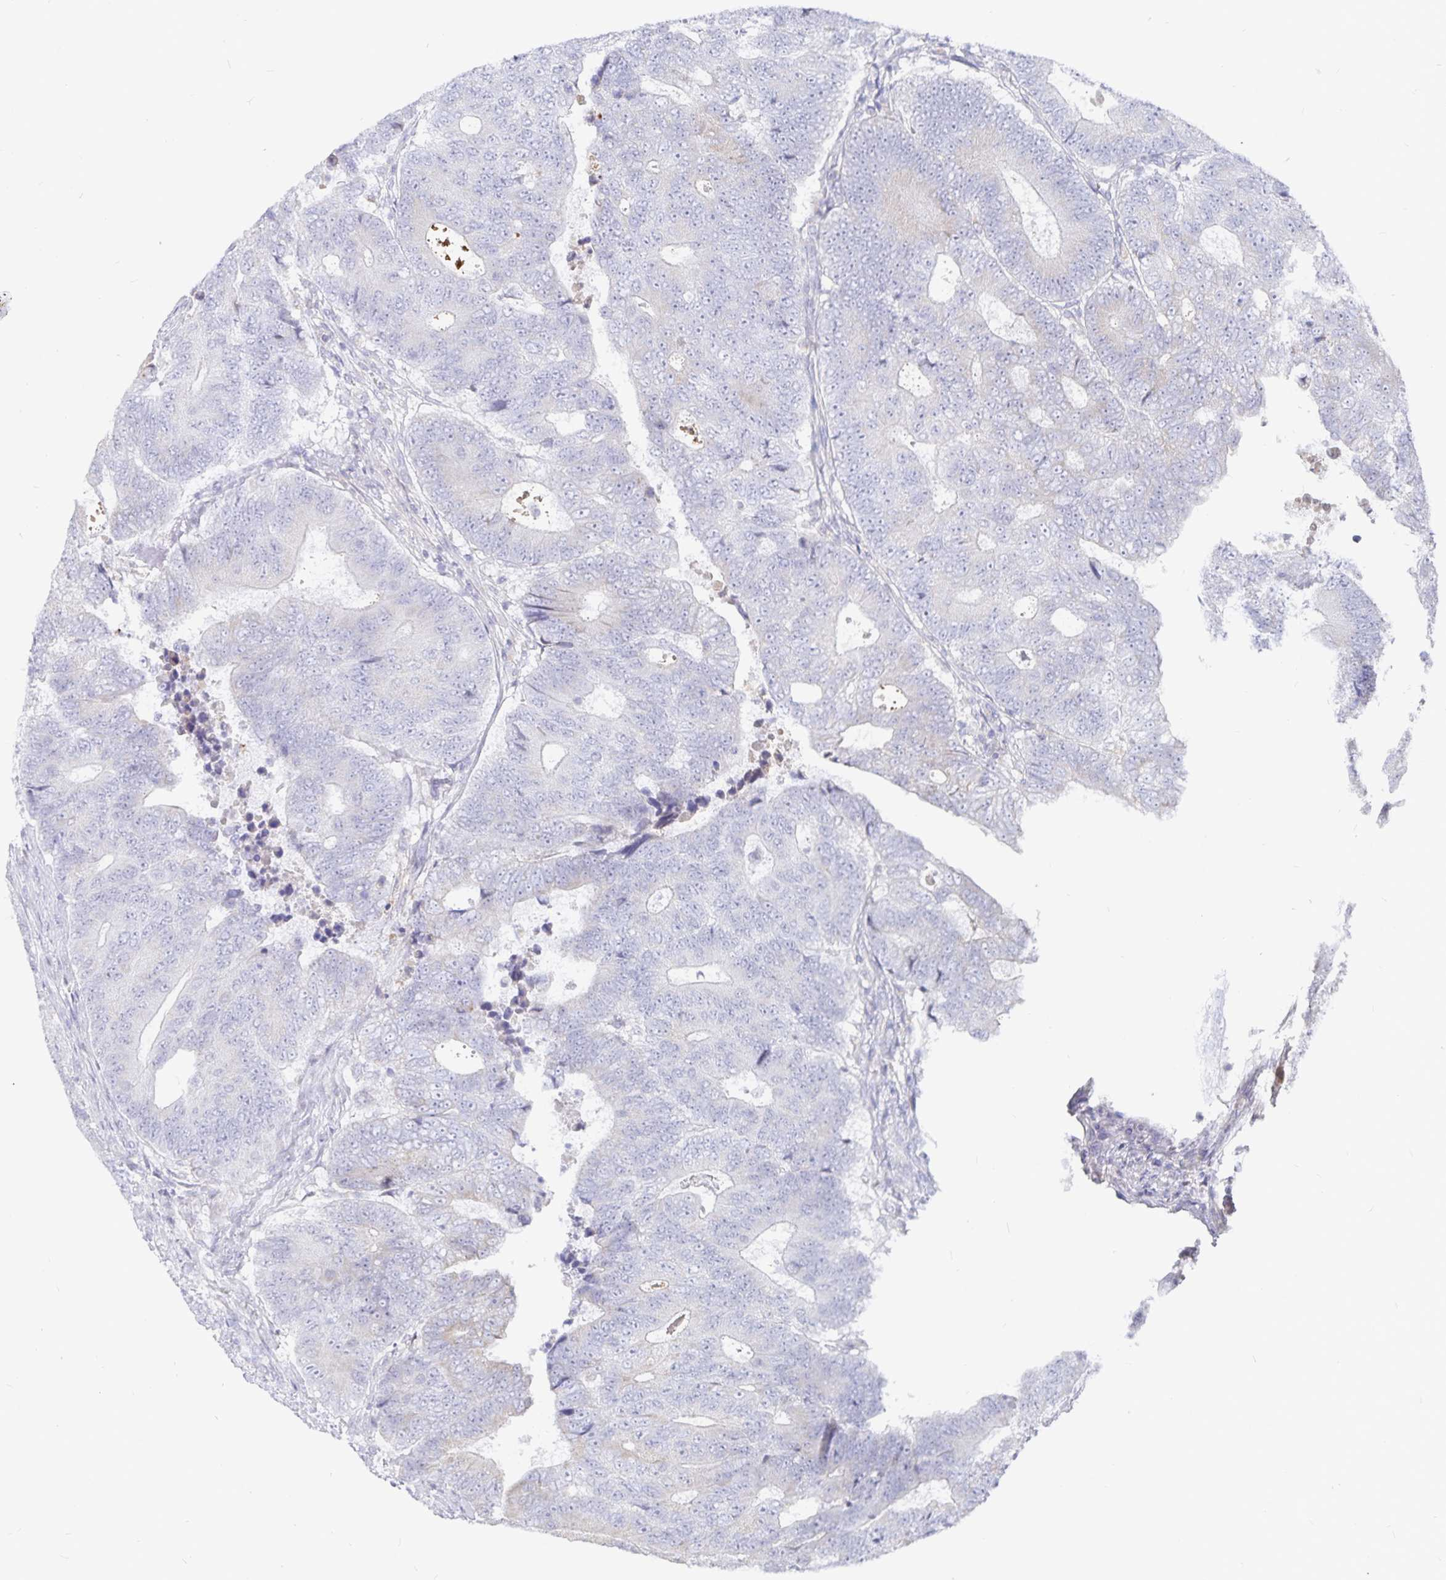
{"staining": {"intensity": "weak", "quantity": "<25%", "location": "cytoplasmic/membranous"}, "tissue": "colorectal cancer", "cell_type": "Tumor cells", "image_type": "cancer", "snomed": [{"axis": "morphology", "description": "Adenocarcinoma, NOS"}, {"axis": "topography", "description": "Colon"}], "caption": "Immunohistochemistry (IHC) histopathology image of human colorectal adenocarcinoma stained for a protein (brown), which displays no expression in tumor cells.", "gene": "PKHD1", "patient": {"sex": "female", "age": 48}}